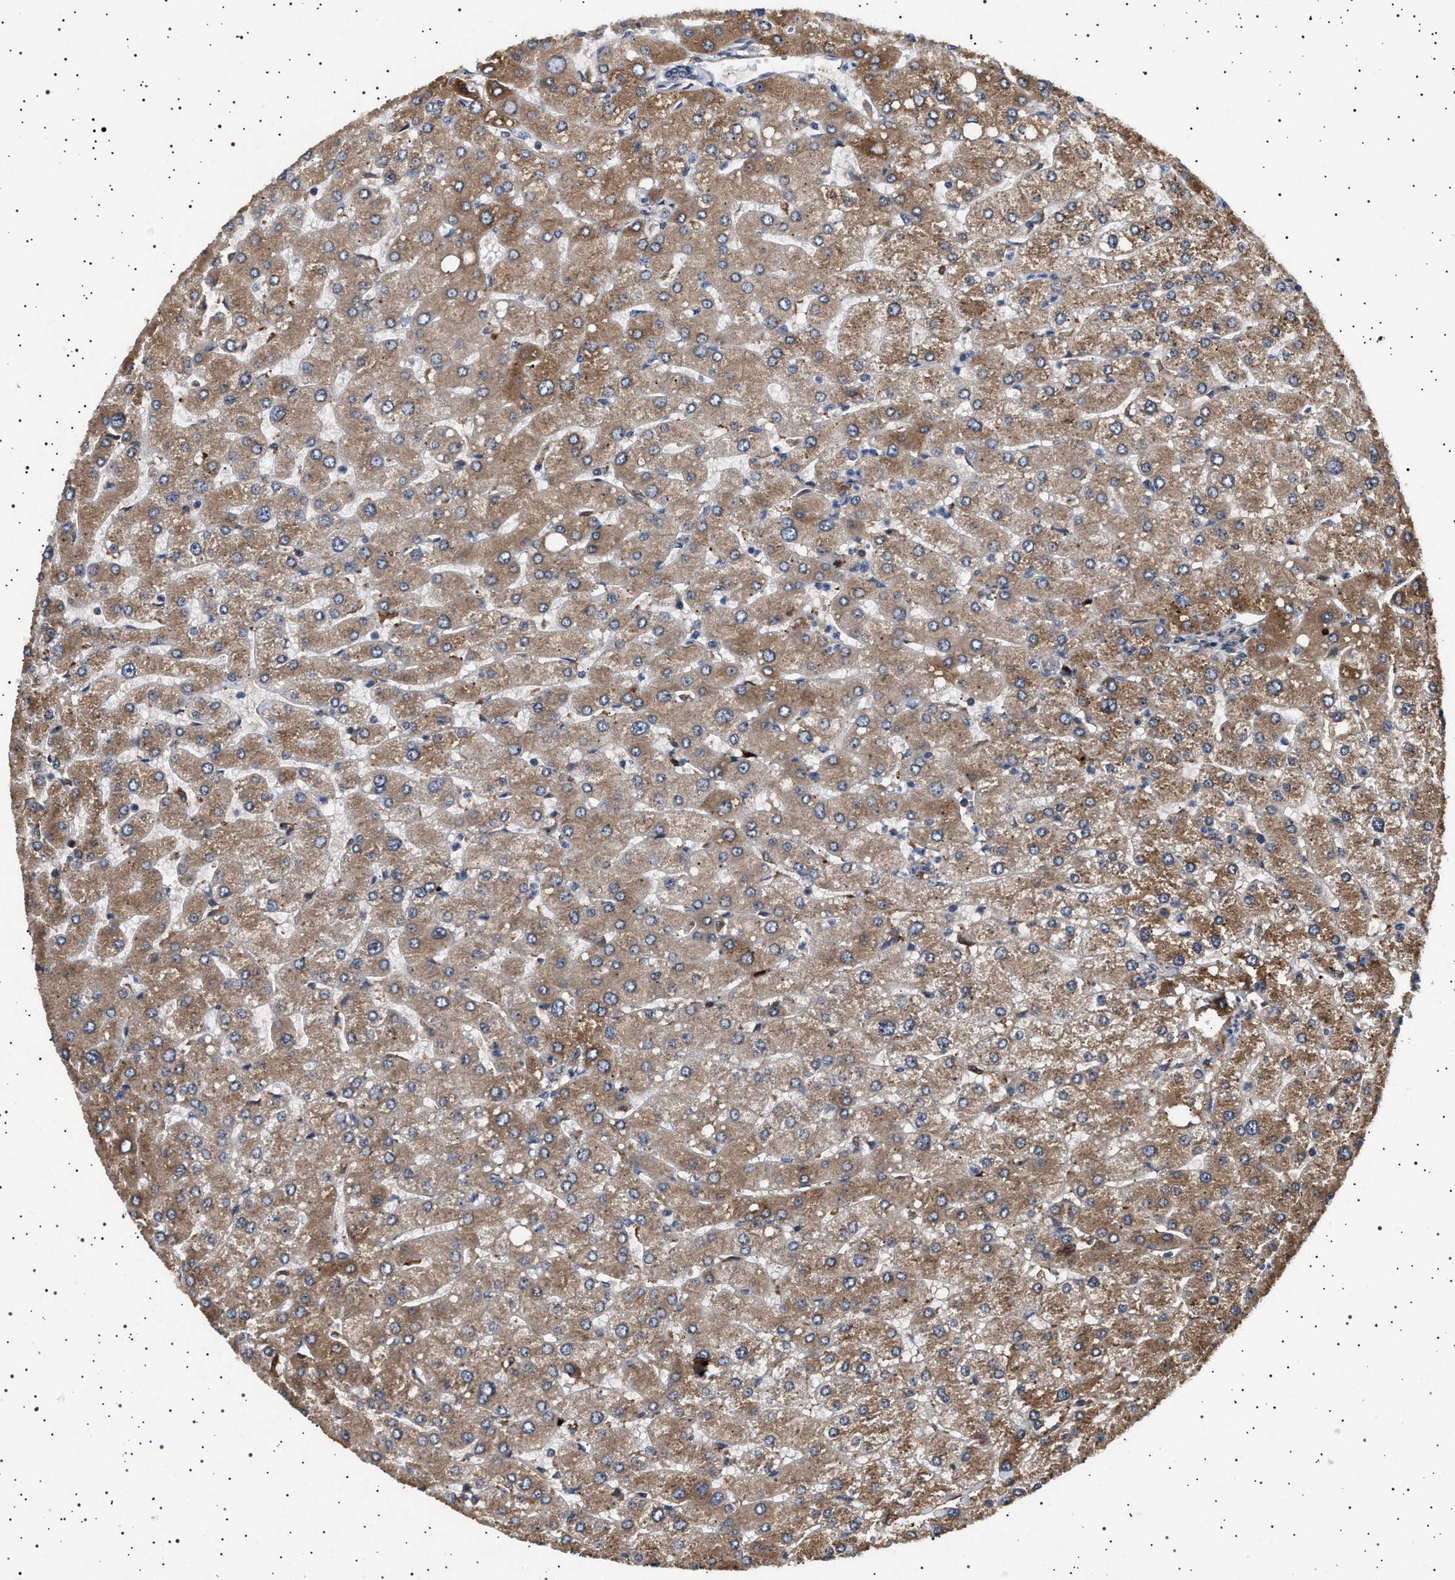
{"staining": {"intensity": "negative", "quantity": "none", "location": "none"}, "tissue": "liver", "cell_type": "Cholangiocytes", "image_type": "normal", "snomed": [{"axis": "morphology", "description": "Normal tissue, NOS"}, {"axis": "topography", "description": "Liver"}], "caption": "The IHC micrograph has no significant staining in cholangiocytes of liver. The staining was performed using DAB (3,3'-diaminobenzidine) to visualize the protein expression in brown, while the nuclei were stained in blue with hematoxylin (Magnification: 20x).", "gene": "FICD", "patient": {"sex": "male", "age": 55}}